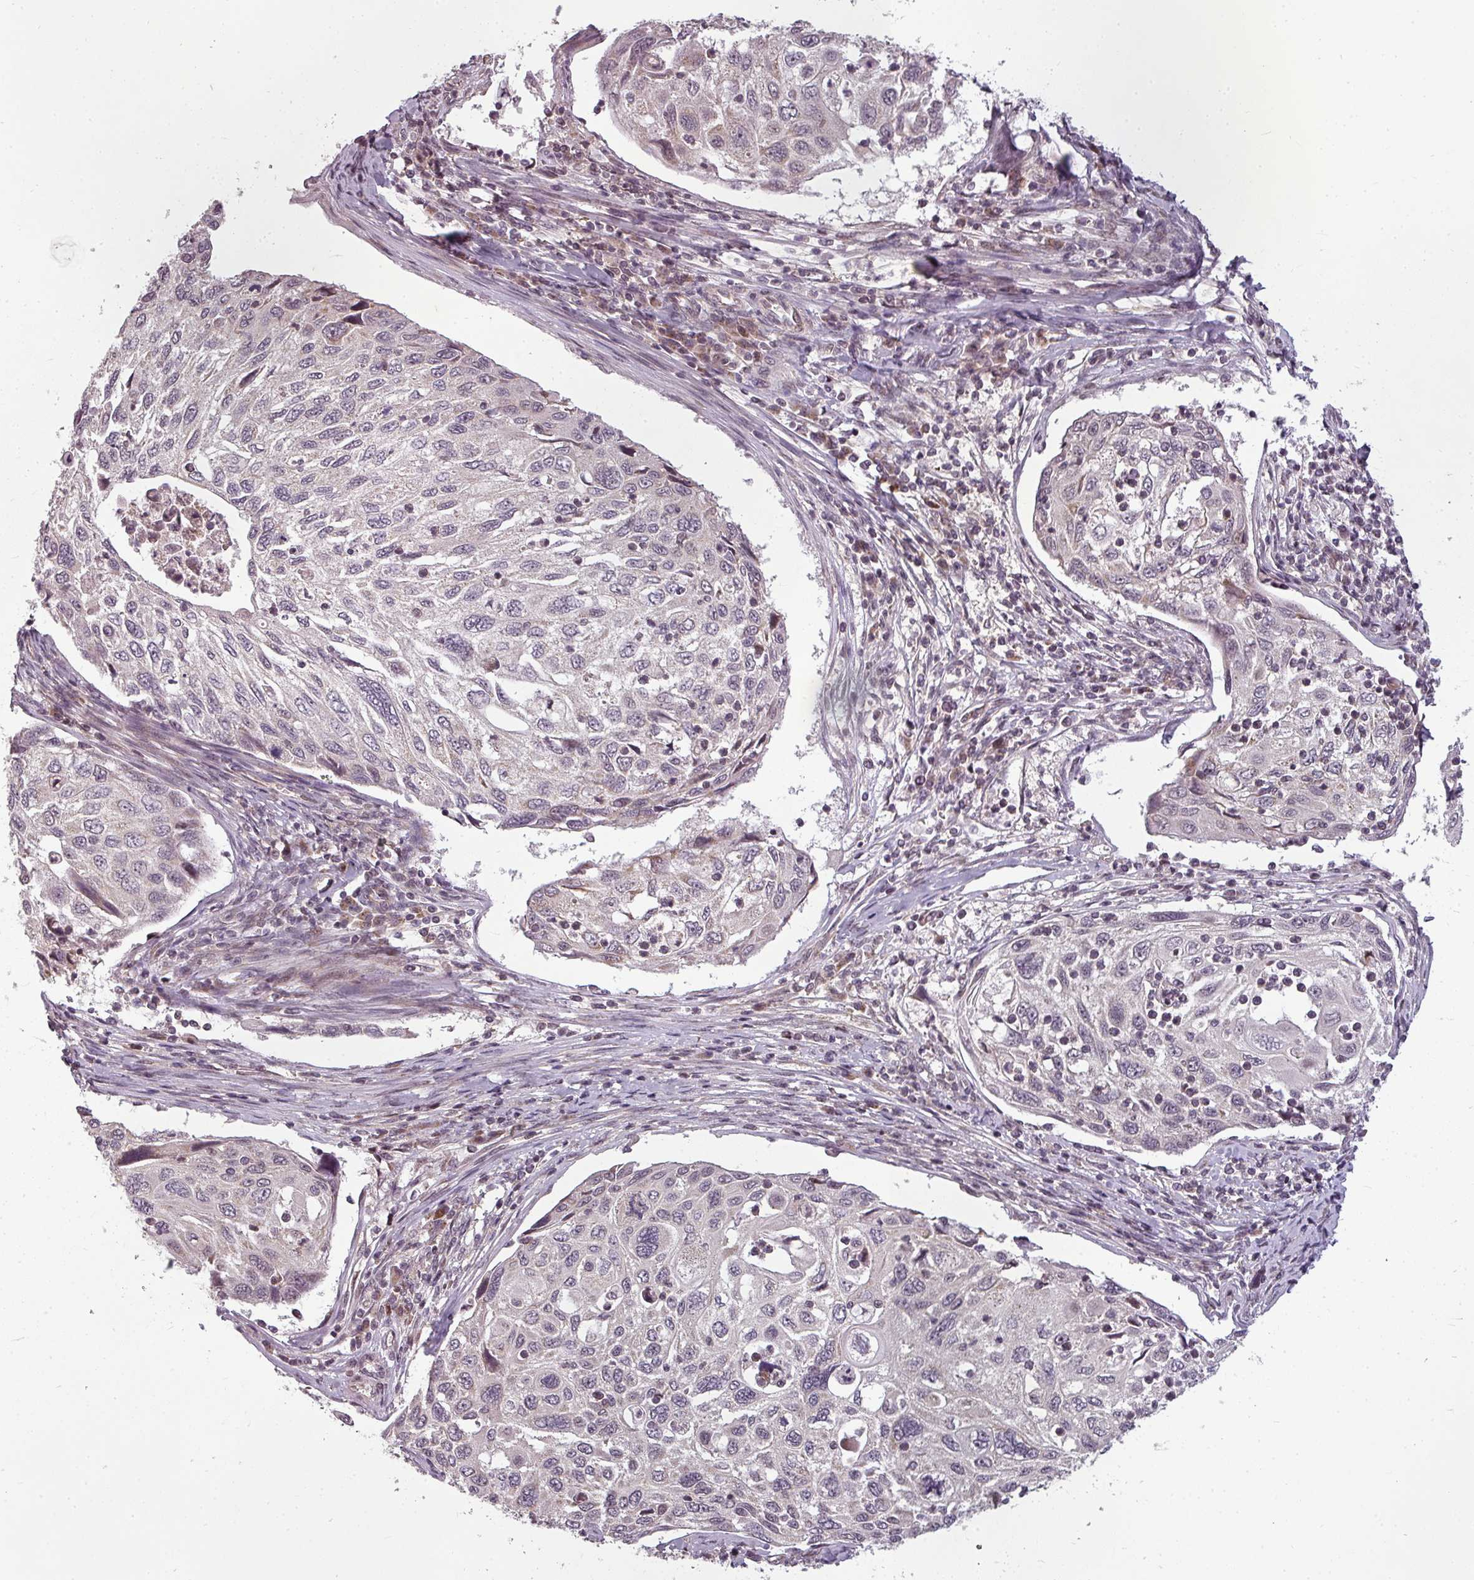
{"staining": {"intensity": "negative", "quantity": "none", "location": "none"}, "tissue": "cervical cancer", "cell_type": "Tumor cells", "image_type": "cancer", "snomed": [{"axis": "morphology", "description": "Squamous cell carcinoma, NOS"}, {"axis": "topography", "description": "Cervix"}], "caption": "Human squamous cell carcinoma (cervical) stained for a protein using IHC demonstrates no positivity in tumor cells.", "gene": "CLIC1", "patient": {"sex": "female", "age": 70}}